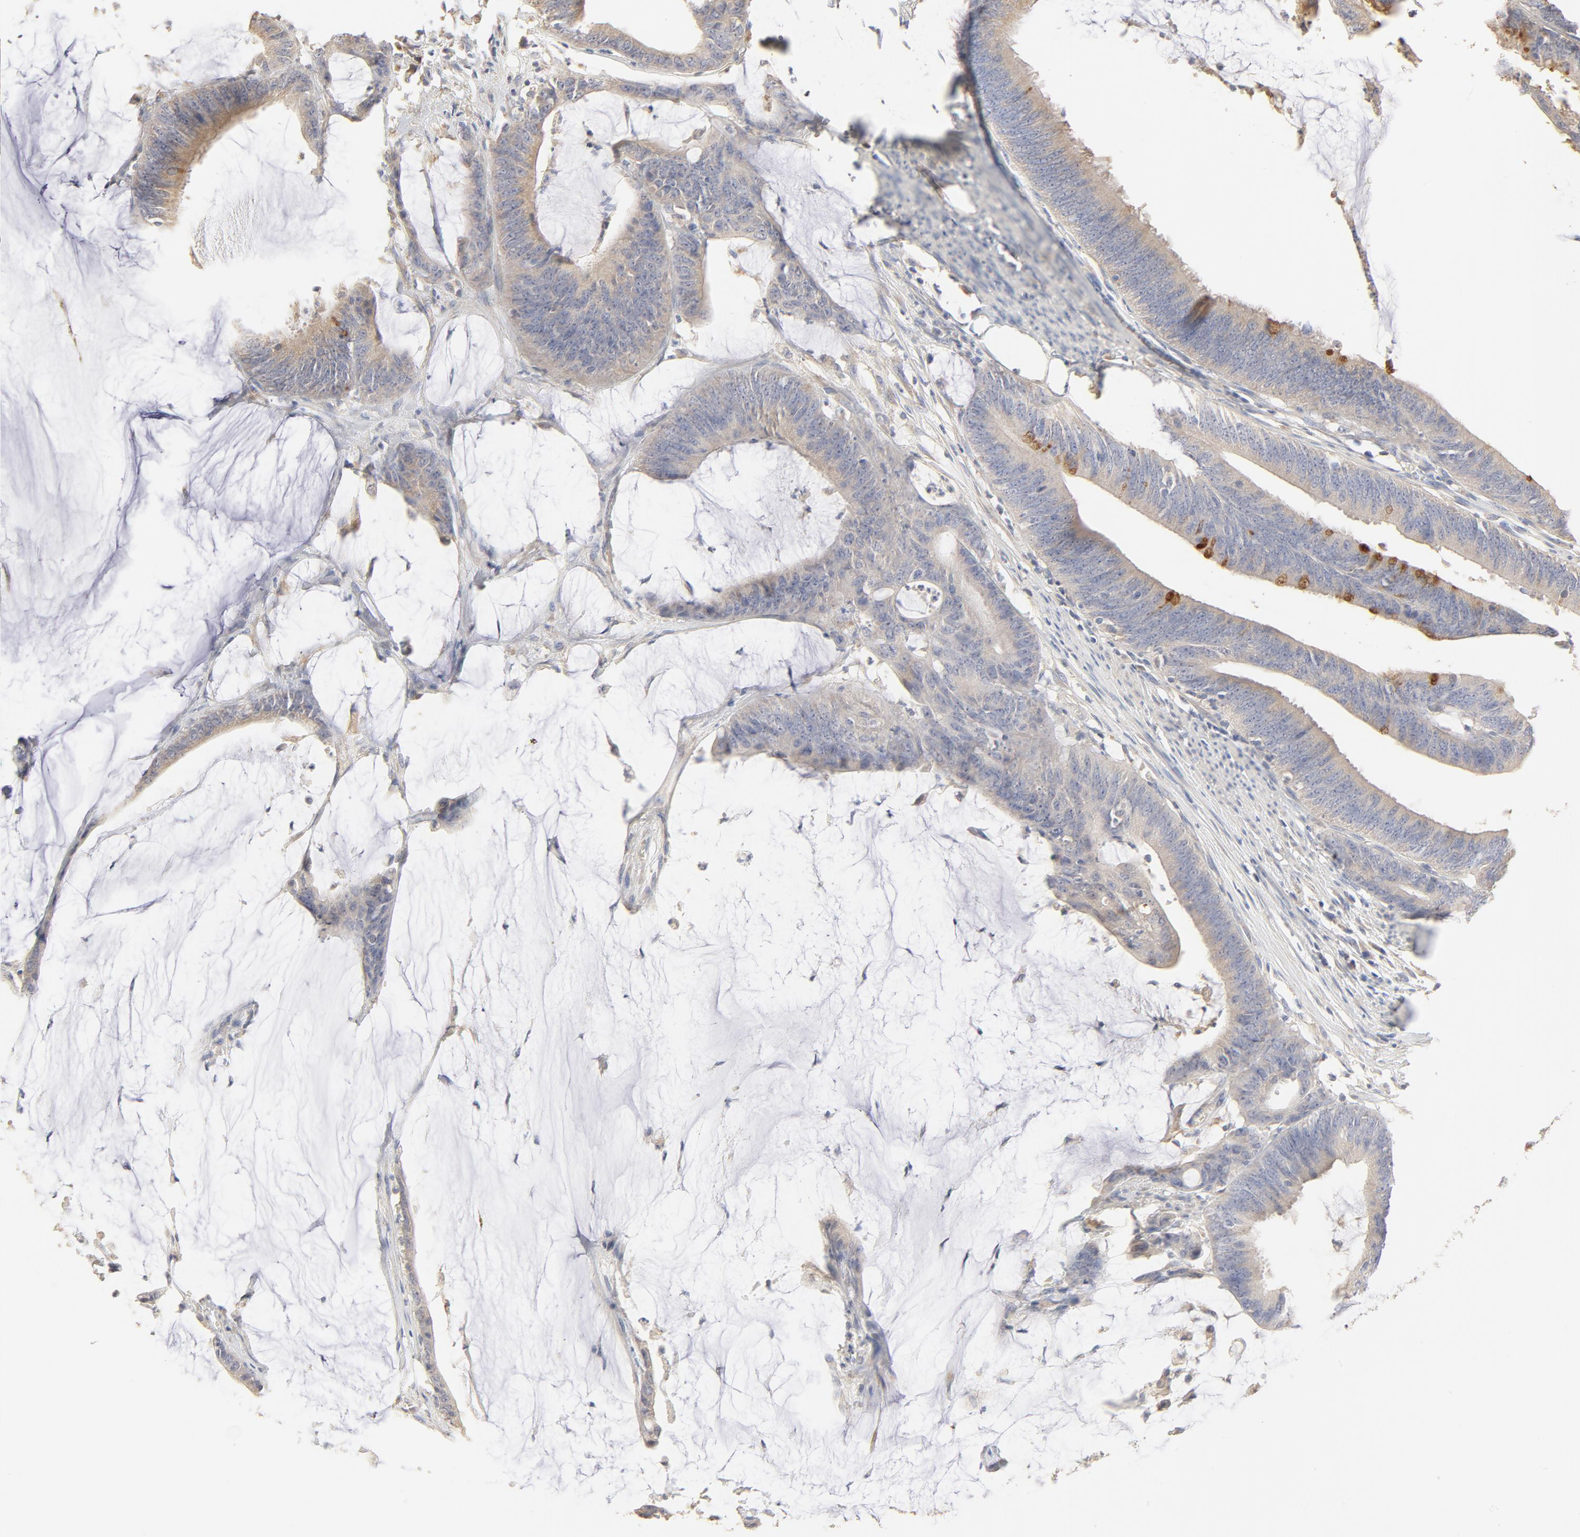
{"staining": {"intensity": "moderate", "quantity": "<25%", "location": "cytoplasmic/membranous"}, "tissue": "colorectal cancer", "cell_type": "Tumor cells", "image_type": "cancer", "snomed": [{"axis": "morphology", "description": "Adenocarcinoma, NOS"}, {"axis": "topography", "description": "Rectum"}], "caption": "Immunohistochemical staining of colorectal adenocarcinoma displays low levels of moderate cytoplasmic/membranous staining in about <25% of tumor cells.", "gene": "FCGBP", "patient": {"sex": "female", "age": 66}}